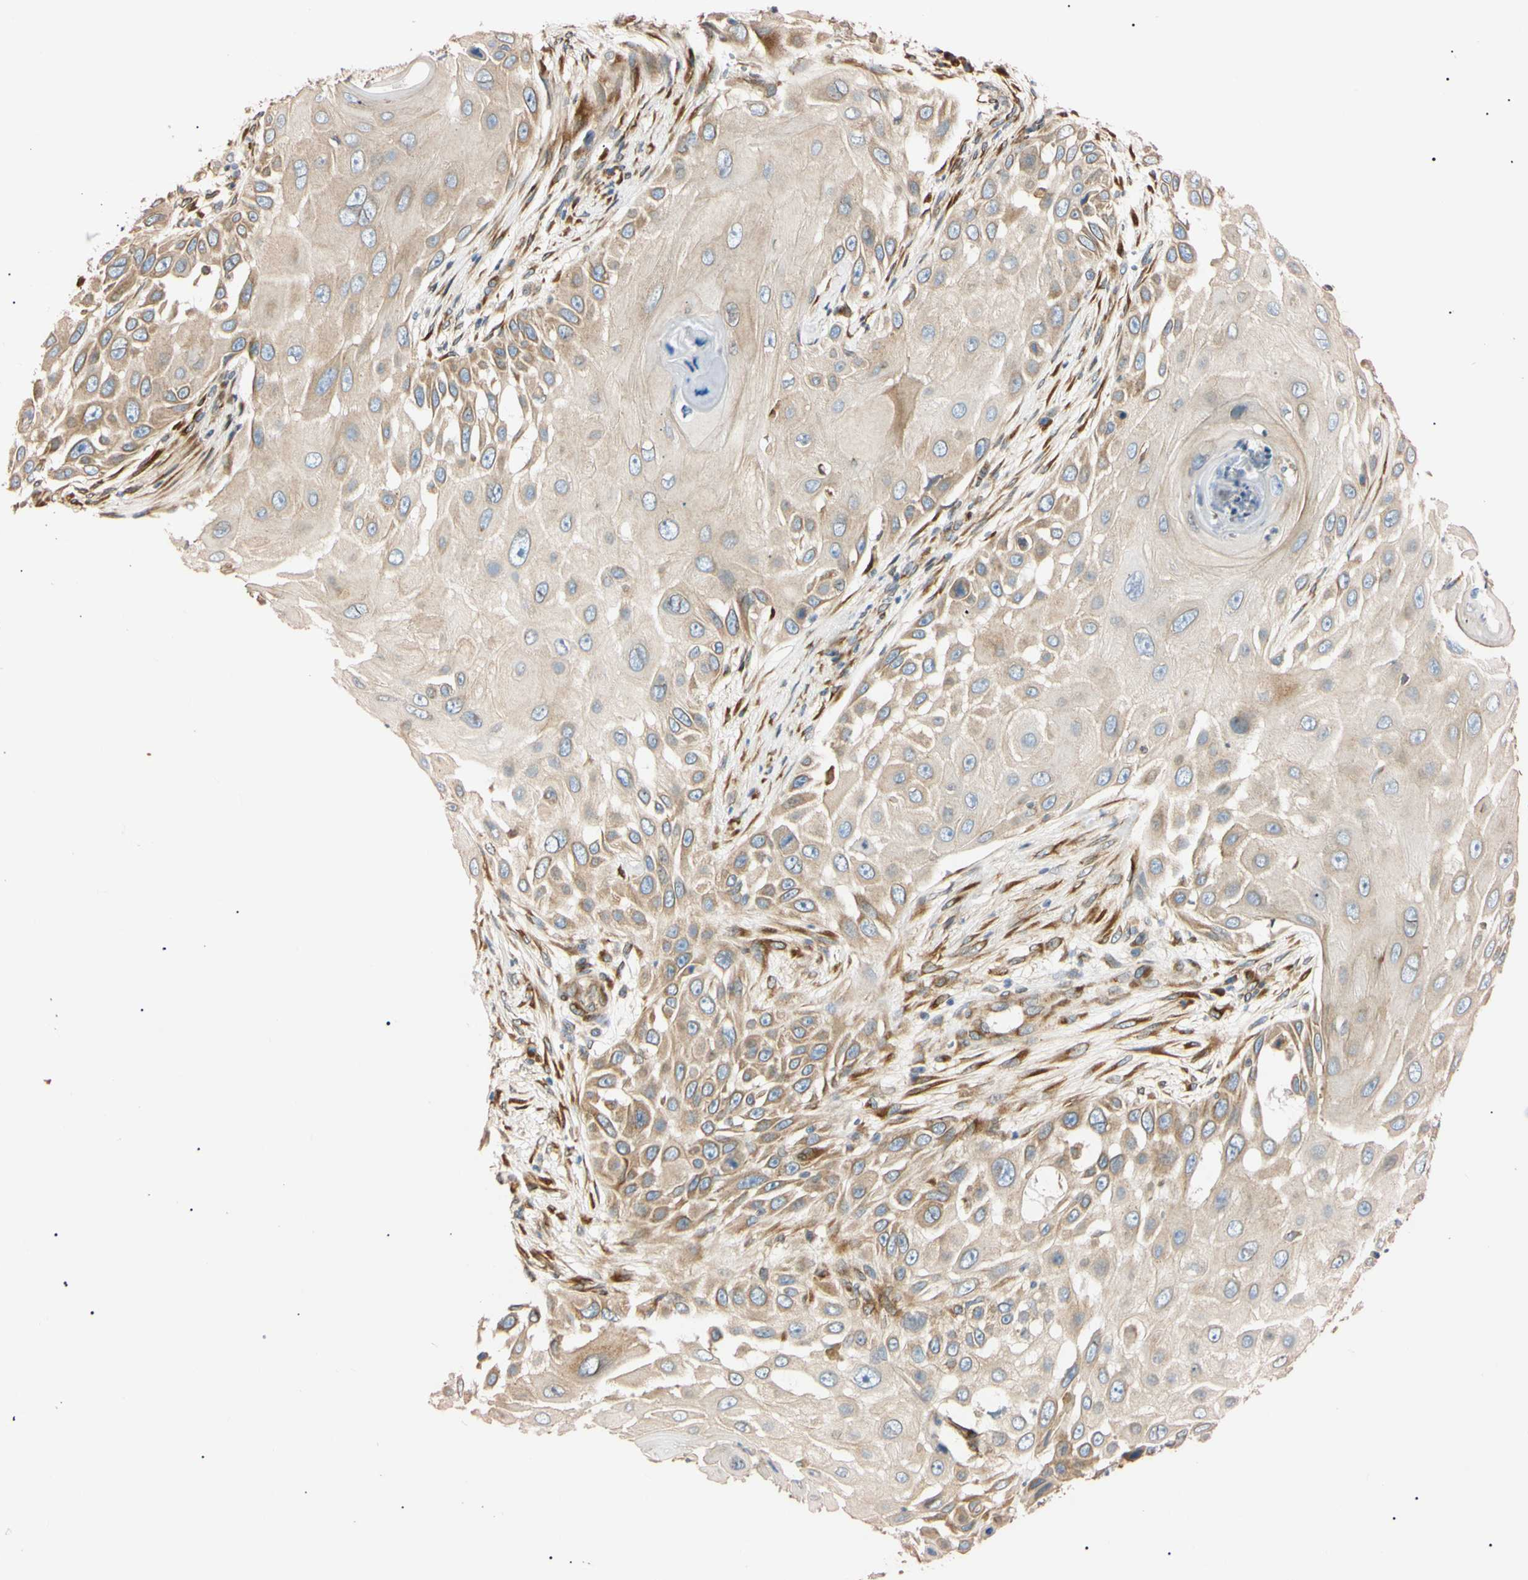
{"staining": {"intensity": "weak", "quantity": ">75%", "location": "cytoplasmic/membranous"}, "tissue": "skin cancer", "cell_type": "Tumor cells", "image_type": "cancer", "snomed": [{"axis": "morphology", "description": "Squamous cell carcinoma, NOS"}, {"axis": "topography", "description": "Skin"}], "caption": "Immunohistochemical staining of skin cancer (squamous cell carcinoma) displays weak cytoplasmic/membranous protein expression in about >75% of tumor cells. (DAB (3,3'-diaminobenzidine) IHC with brightfield microscopy, high magnification).", "gene": "IER3IP1", "patient": {"sex": "female", "age": 44}}